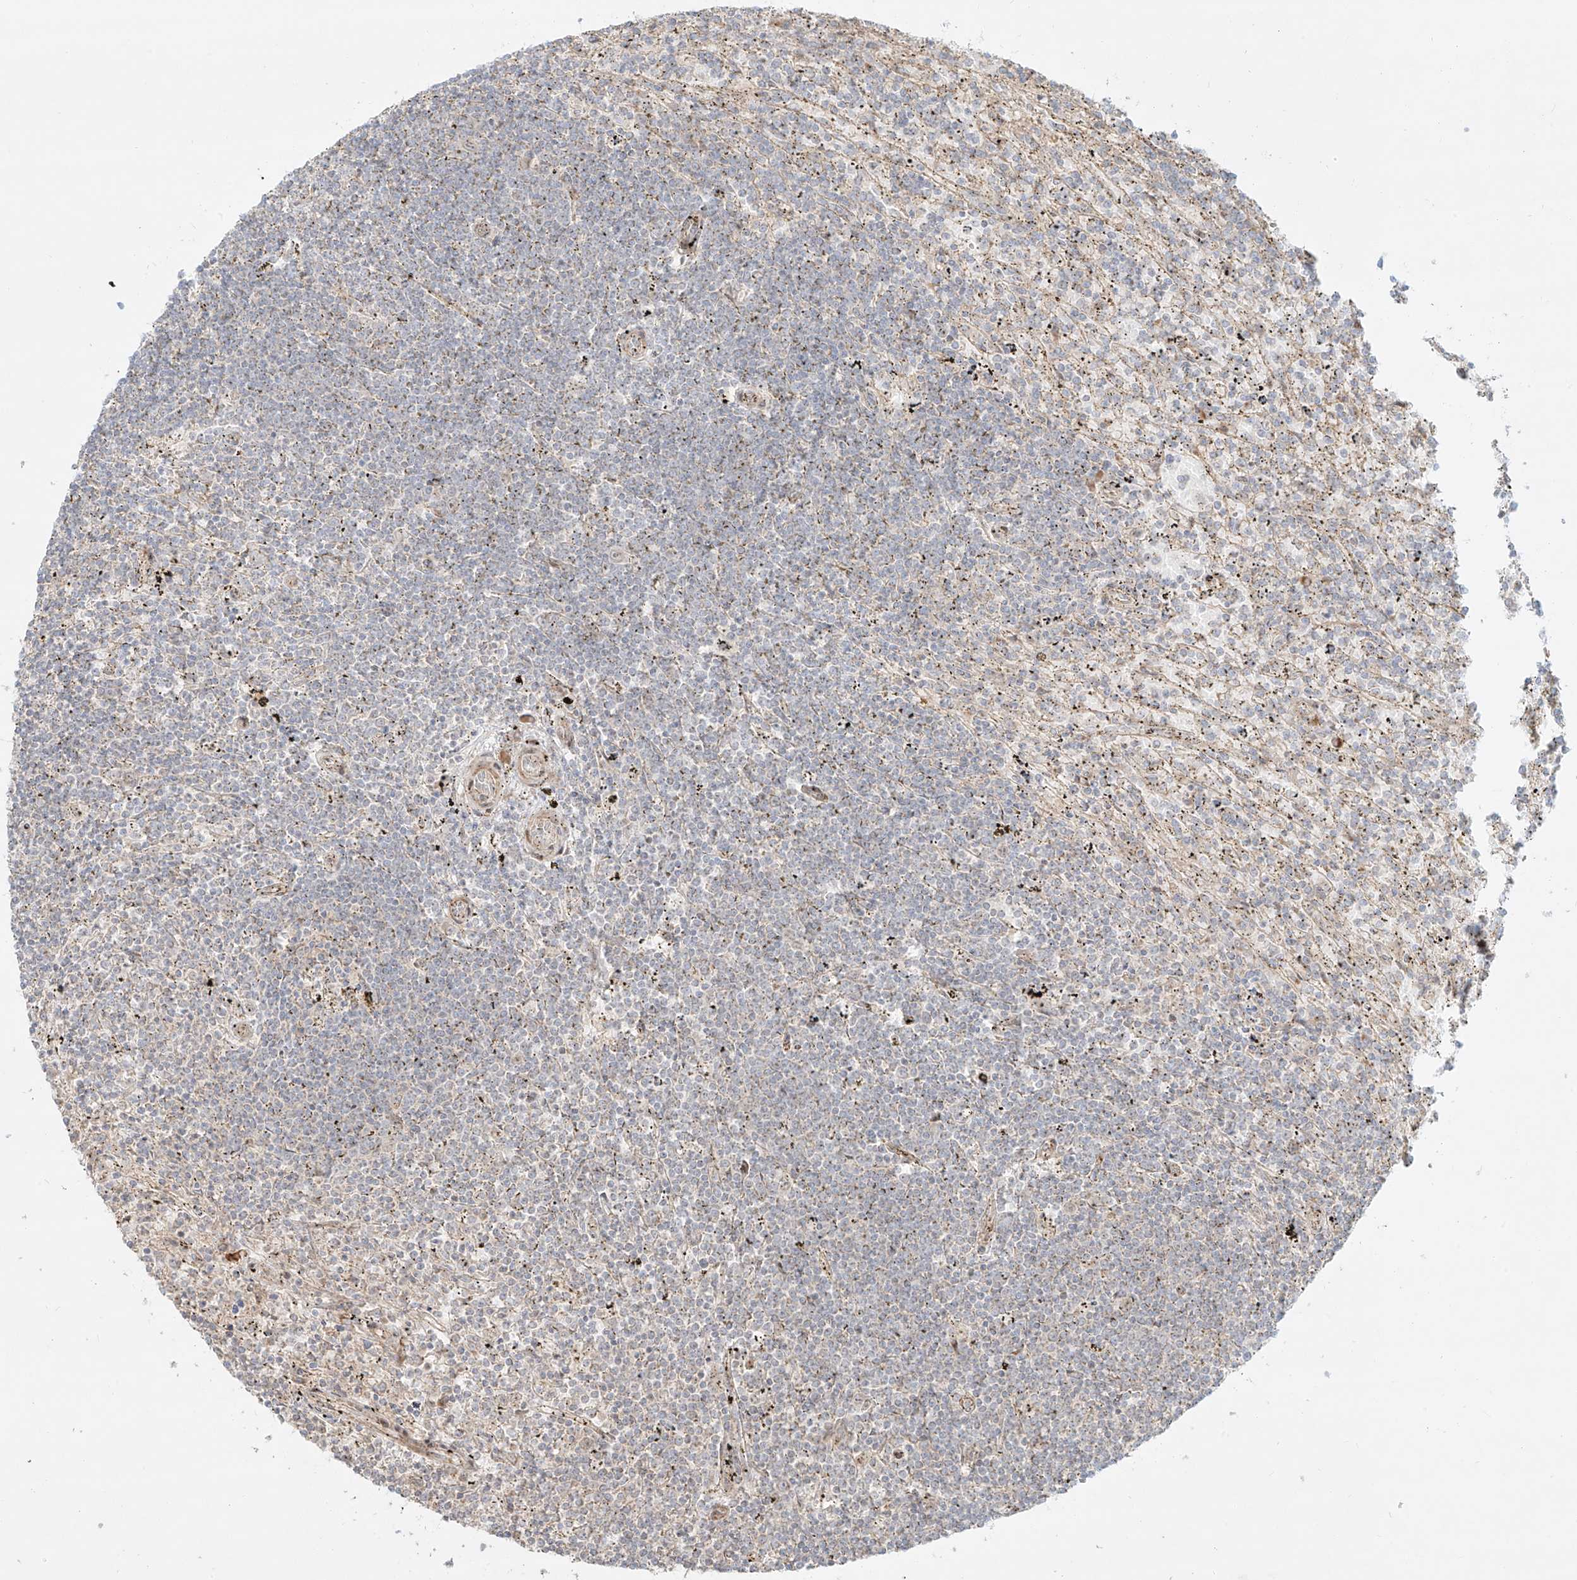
{"staining": {"intensity": "negative", "quantity": "none", "location": "none"}, "tissue": "lymphoma", "cell_type": "Tumor cells", "image_type": "cancer", "snomed": [{"axis": "morphology", "description": "Malignant lymphoma, non-Hodgkin's type, Low grade"}, {"axis": "topography", "description": "Spleen"}], "caption": "Low-grade malignant lymphoma, non-Hodgkin's type stained for a protein using immunohistochemistry (IHC) shows no positivity tumor cells.", "gene": "ZNF287", "patient": {"sex": "male", "age": 76}}